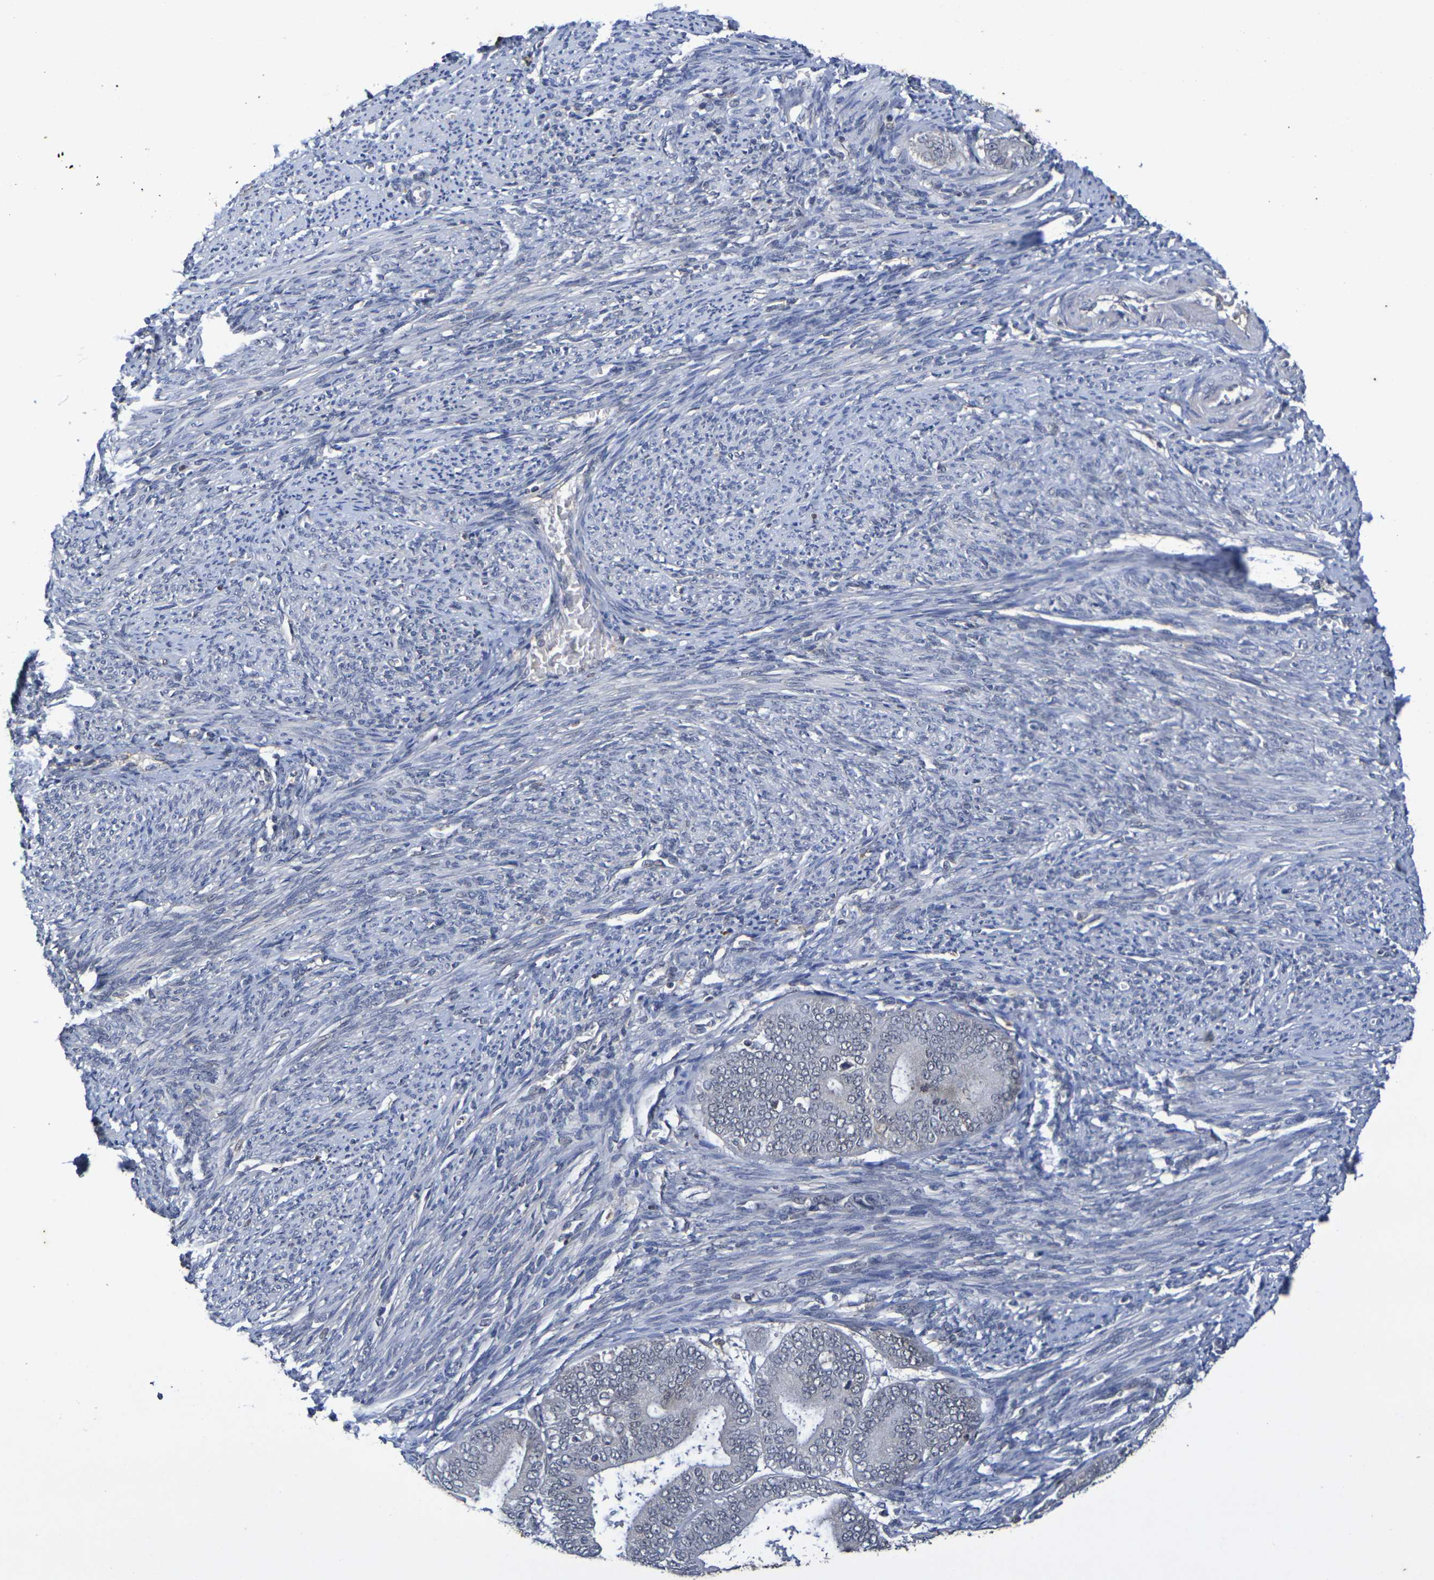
{"staining": {"intensity": "weak", "quantity": "25%-75%", "location": "cytoplasmic/membranous"}, "tissue": "endometrial cancer", "cell_type": "Tumor cells", "image_type": "cancer", "snomed": [{"axis": "morphology", "description": "Adenocarcinoma, NOS"}, {"axis": "topography", "description": "Endometrium"}], "caption": "Protein expression analysis of human endometrial cancer (adenocarcinoma) reveals weak cytoplasmic/membranous staining in about 25%-75% of tumor cells. (DAB = brown stain, brightfield microscopy at high magnification).", "gene": "TERF2", "patient": {"sex": "female", "age": 63}}